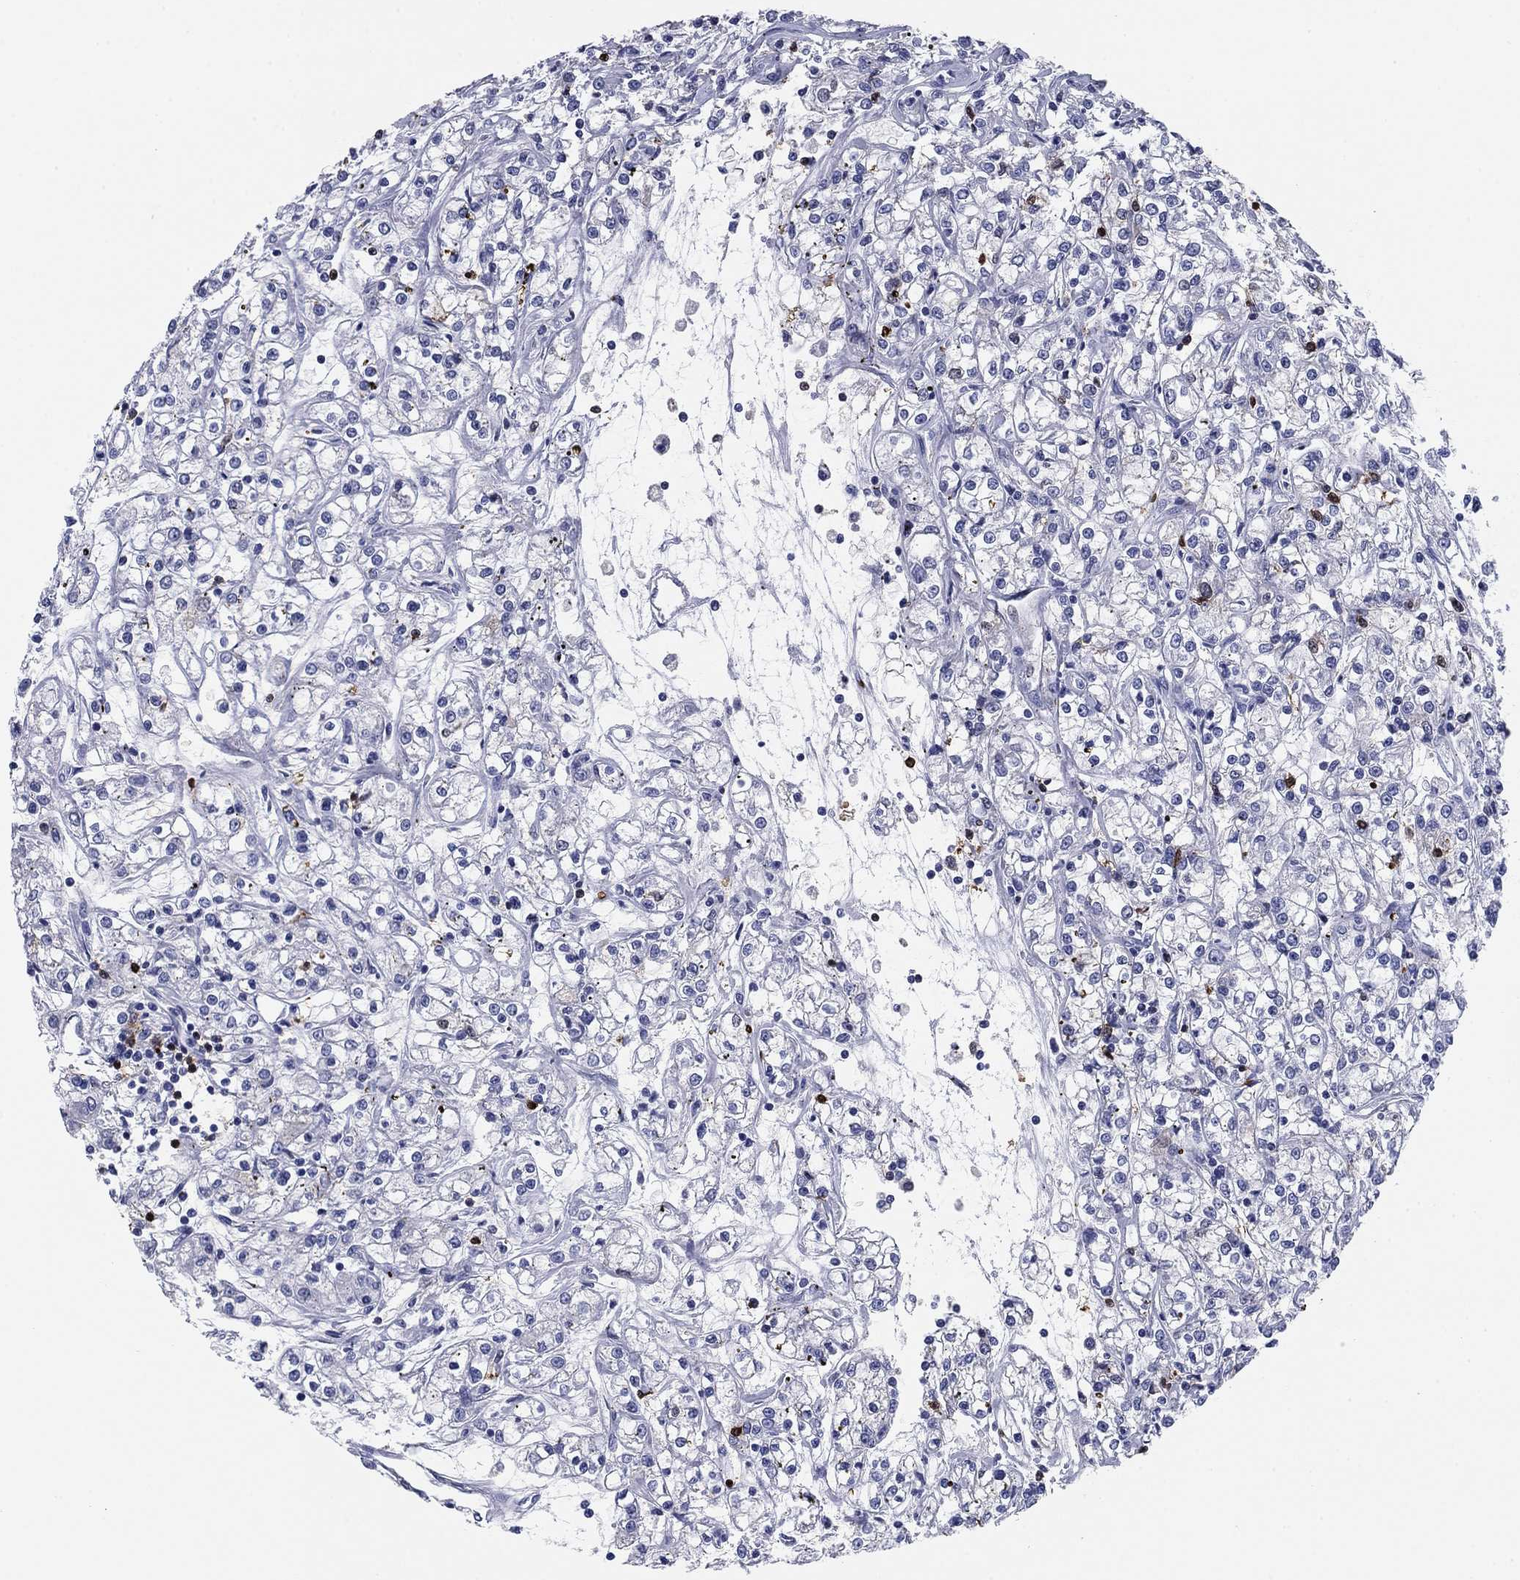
{"staining": {"intensity": "negative", "quantity": "none", "location": "none"}, "tissue": "renal cancer", "cell_type": "Tumor cells", "image_type": "cancer", "snomed": [{"axis": "morphology", "description": "Adenocarcinoma, NOS"}, {"axis": "topography", "description": "Kidney"}], "caption": "IHC of human renal cancer (adenocarcinoma) shows no expression in tumor cells.", "gene": "STMN1", "patient": {"sex": "female", "age": 59}}